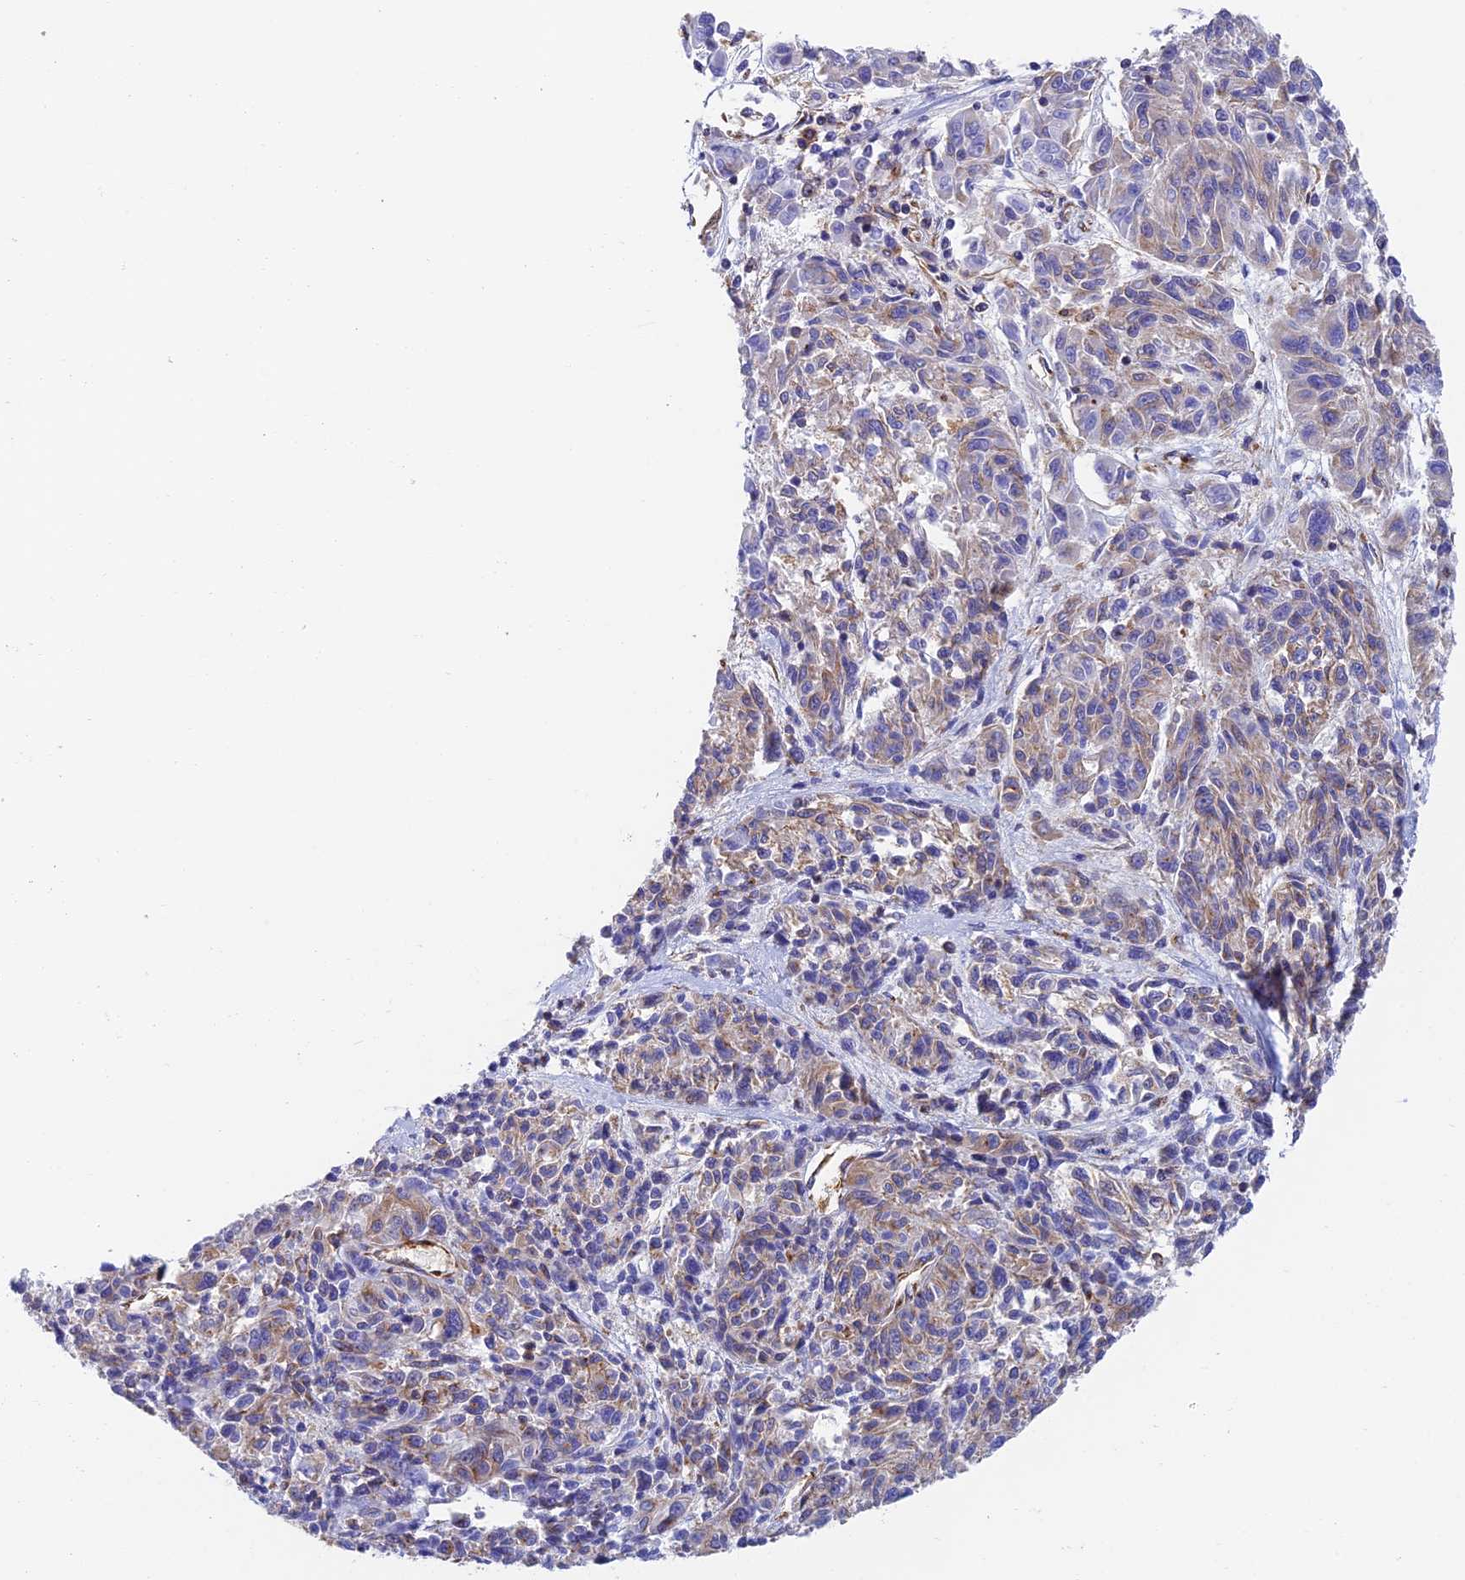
{"staining": {"intensity": "weak", "quantity": "<25%", "location": "cytoplasmic/membranous"}, "tissue": "melanoma", "cell_type": "Tumor cells", "image_type": "cancer", "snomed": [{"axis": "morphology", "description": "Malignant melanoma, NOS"}, {"axis": "topography", "description": "Skin"}], "caption": "The histopathology image exhibits no significant positivity in tumor cells of malignant melanoma. (IHC, brightfield microscopy, high magnification).", "gene": "DCTN2", "patient": {"sex": "male", "age": 53}}